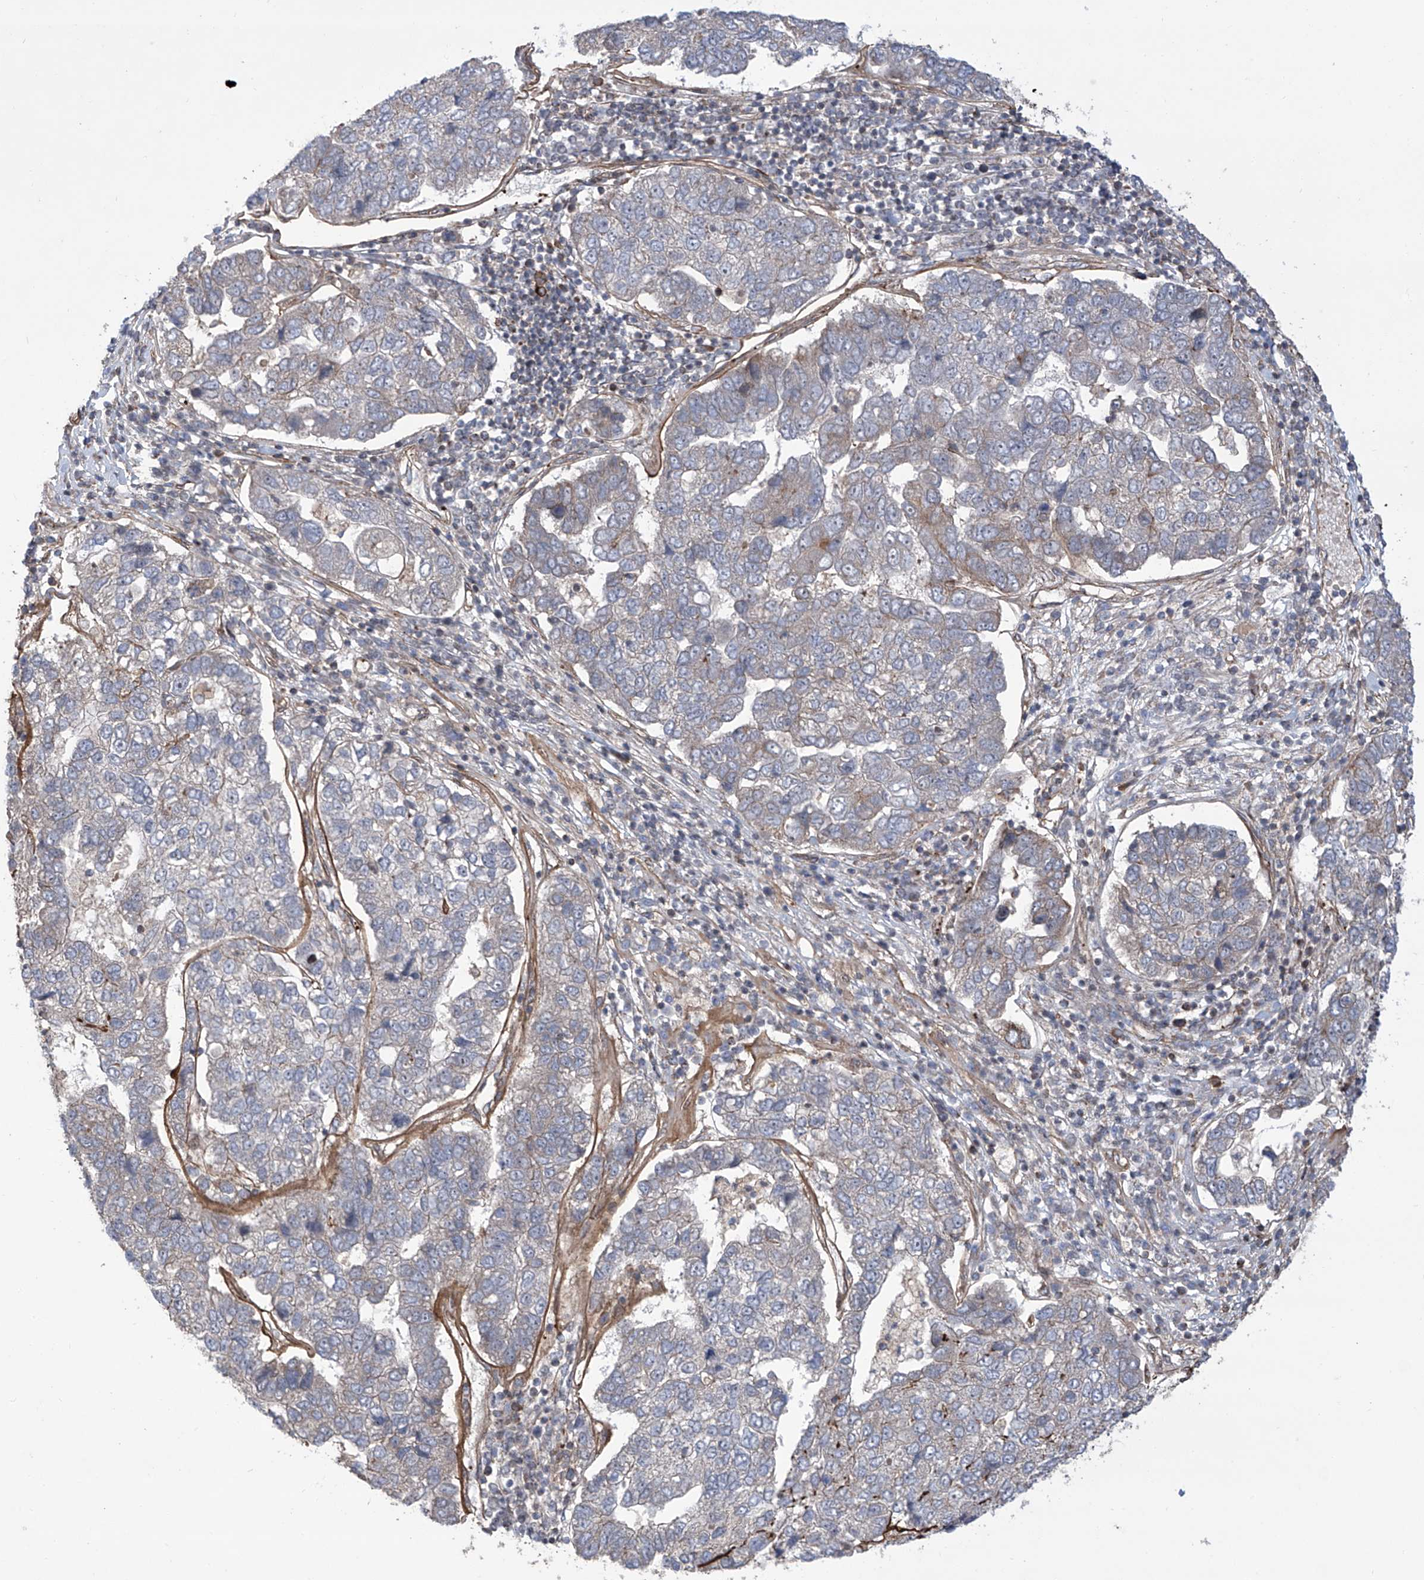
{"staining": {"intensity": "negative", "quantity": "none", "location": "none"}, "tissue": "pancreatic cancer", "cell_type": "Tumor cells", "image_type": "cancer", "snomed": [{"axis": "morphology", "description": "Adenocarcinoma, NOS"}, {"axis": "topography", "description": "Pancreas"}], "caption": "DAB immunohistochemical staining of pancreatic cancer (adenocarcinoma) exhibits no significant positivity in tumor cells.", "gene": "APAF1", "patient": {"sex": "female", "age": 61}}